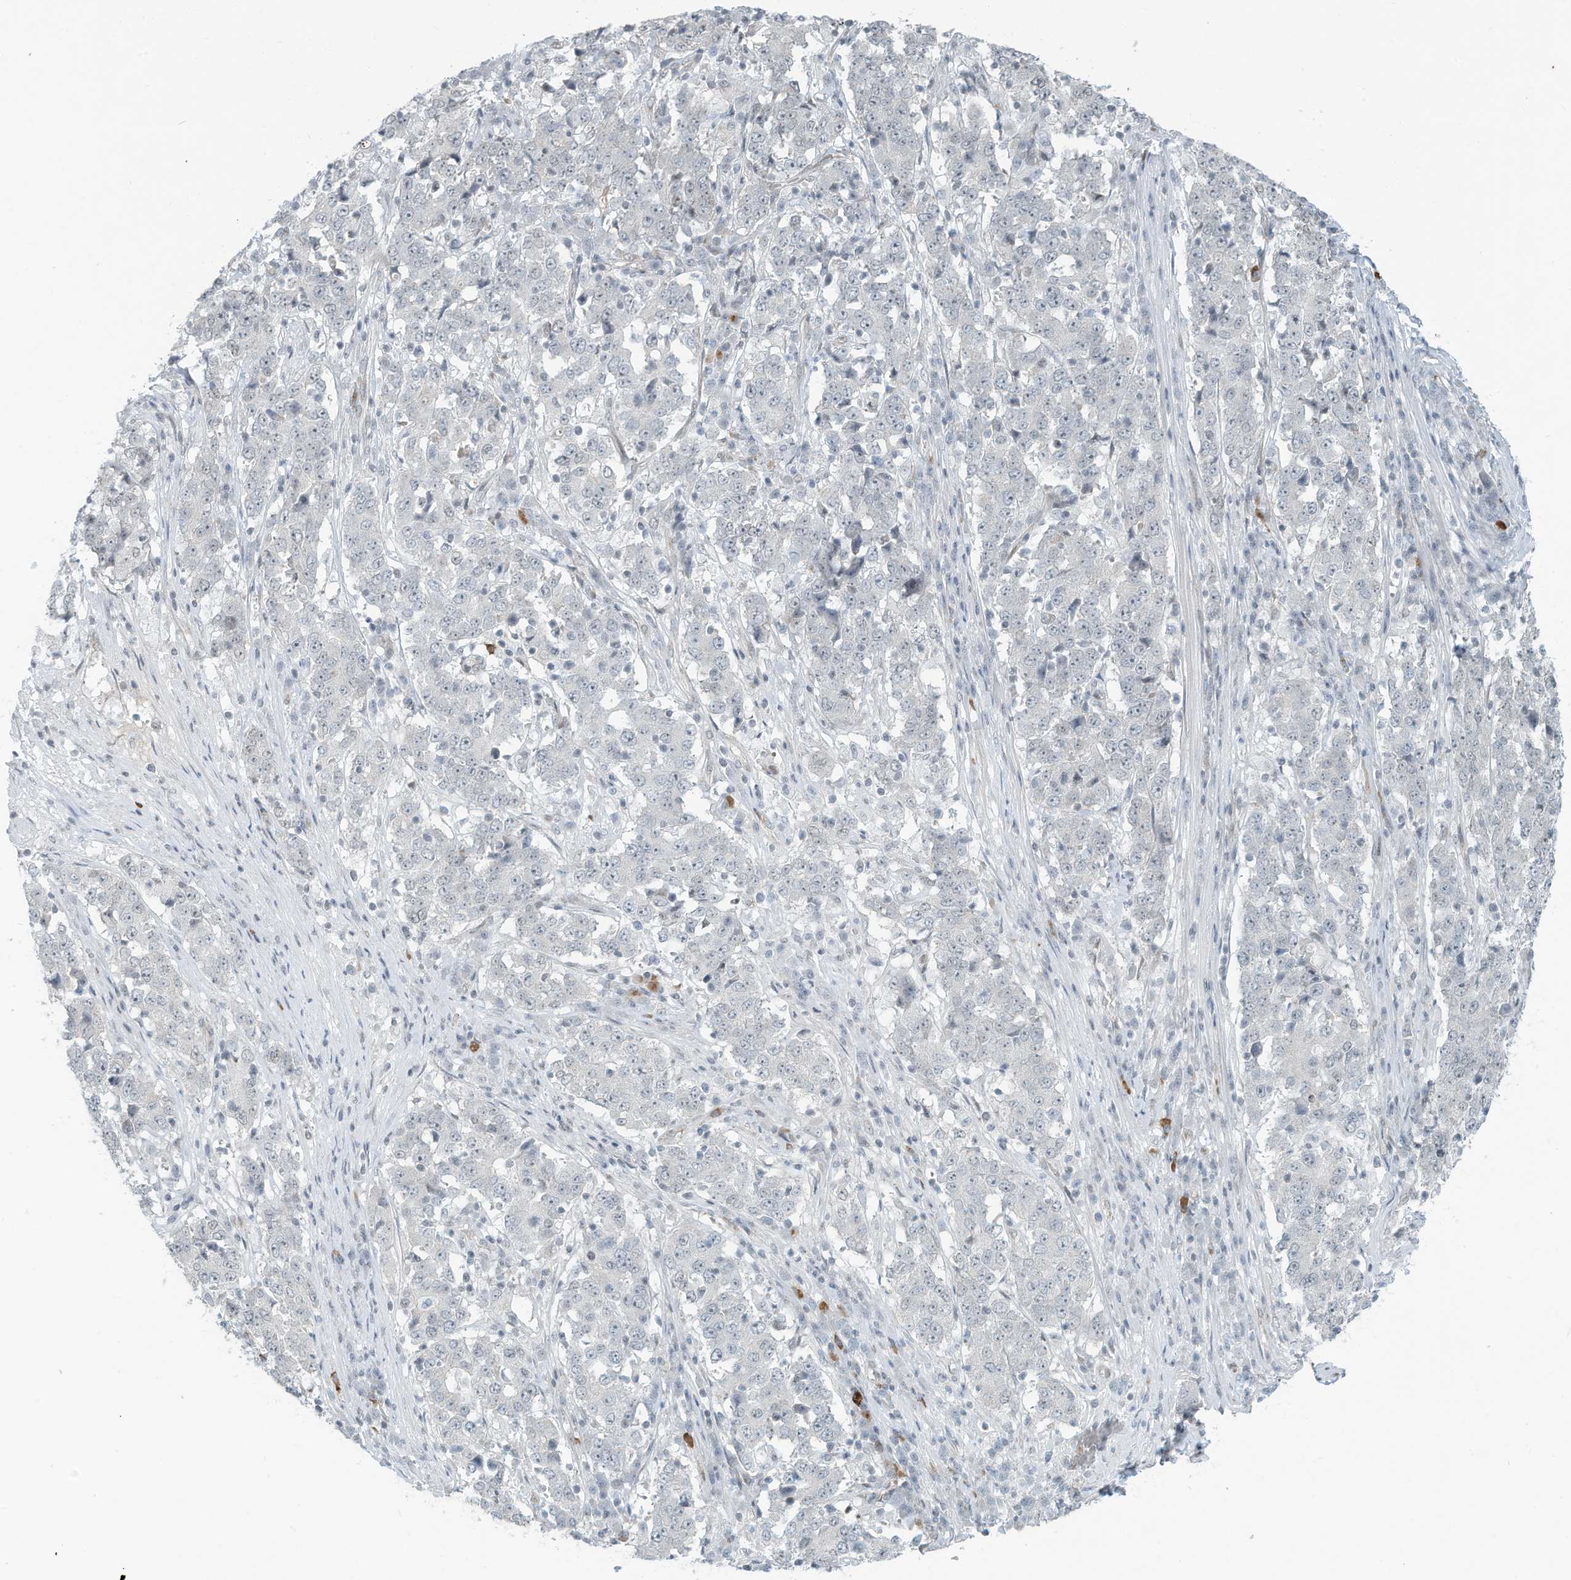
{"staining": {"intensity": "negative", "quantity": "none", "location": "none"}, "tissue": "stomach cancer", "cell_type": "Tumor cells", "image_type": "cancer", "snomed": [{"axis": "morphology", "description": "Adenocarcinoma, NOS"}, {"axis": "topography", "description": "Stomach"}], "caption": "Adenocarcinoma (stomach) was stained to show a protein in brown. There is no significant positivity in tumor cells.", "gene": "SARNP", "patient": {"sex": "male", "age": 59}}